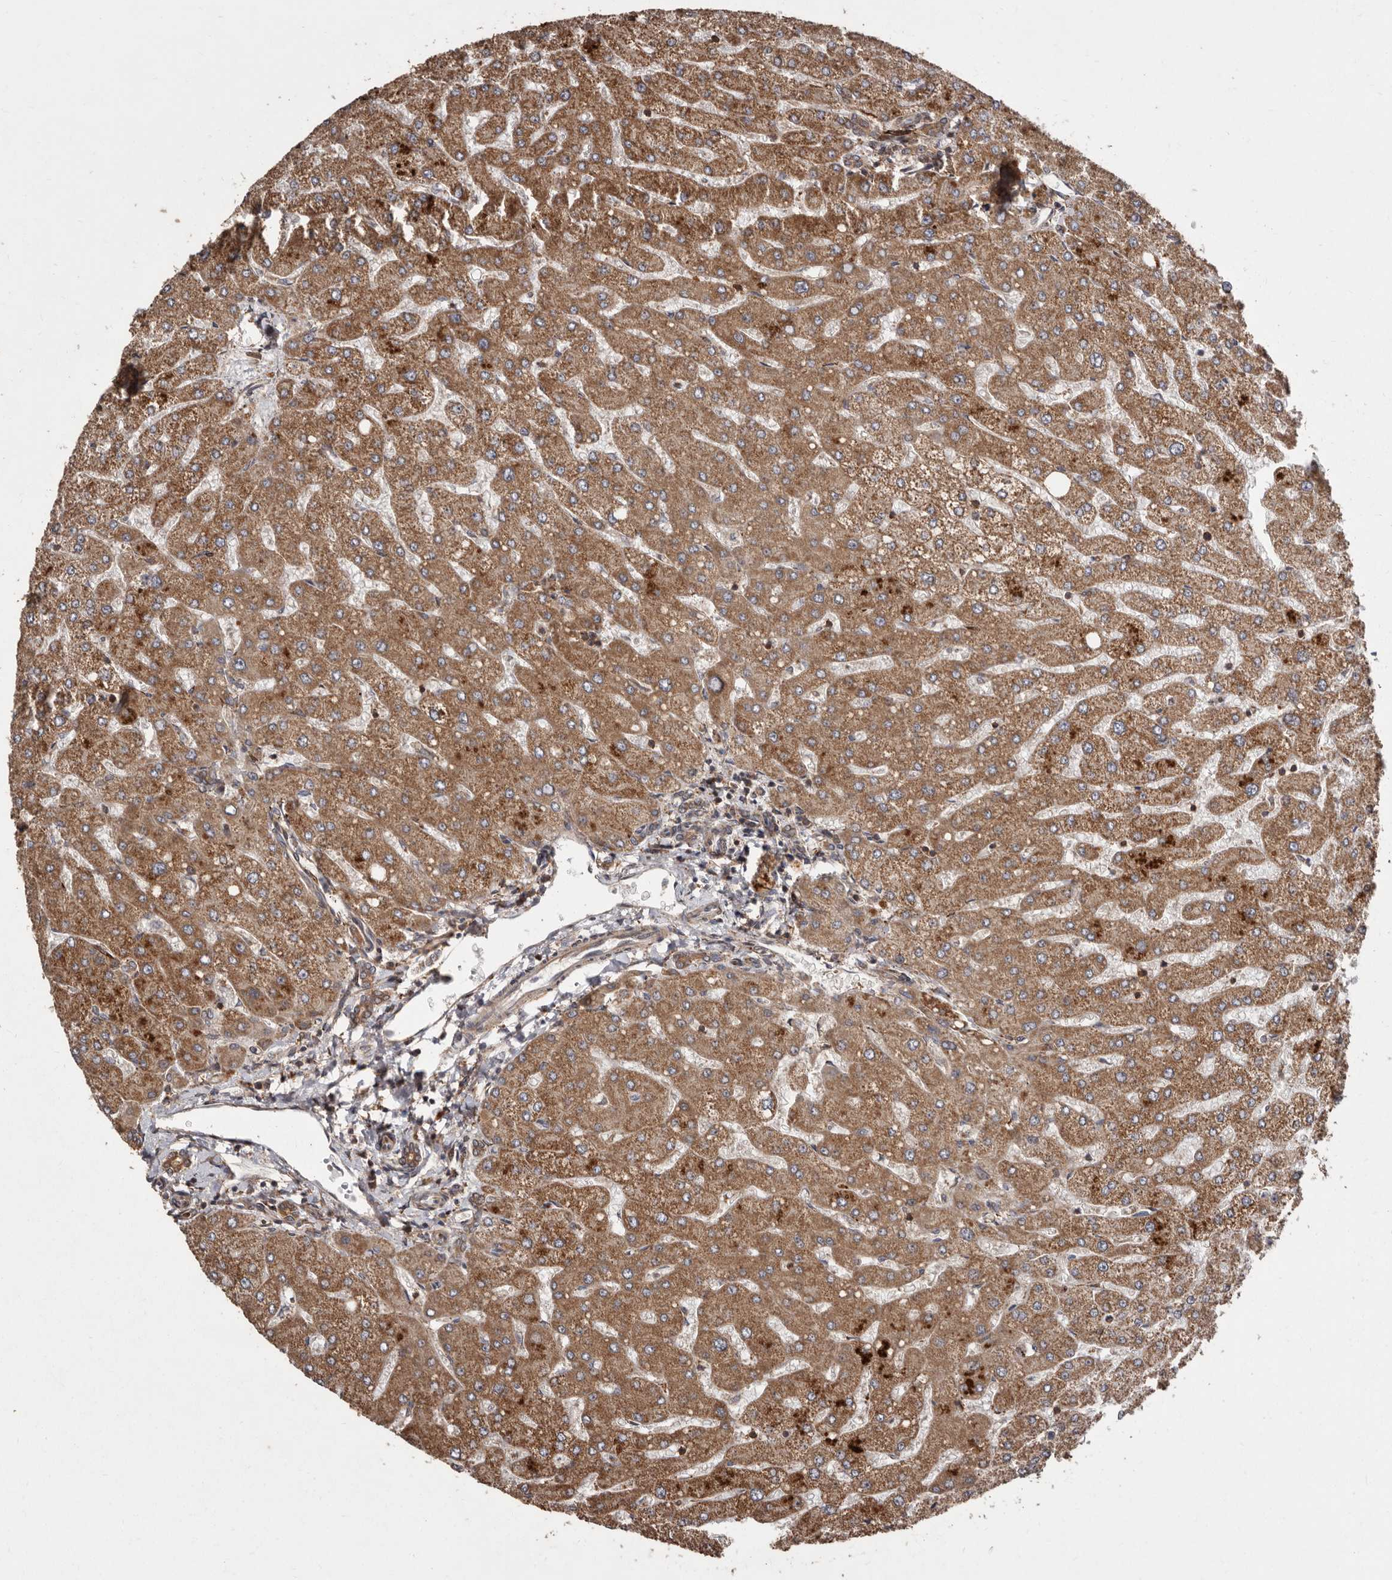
{"staining": {"intensity": "moderate", "quantity": ">75%", "location": "cytoplasmic/membranous"}, "tissue": "liver", "cell_type": "Cholangiocytes", "image_type": "normal", "snomed": [{"axis": "morphology", "description": "Normal tissue, NOS"}, {"axis": "topography", "description": "Liver"}], "caption": "Immunohistochemical staining of benign liver exhibits medium levels of moderate cytoplasmic/membranous positivity in approximately >75% of cholangiocytes. (Brightfield microscopy of DAB IHC at high magnification).", "gene": "FLAD1", "patient": {"sex": "male", "age": 55}}